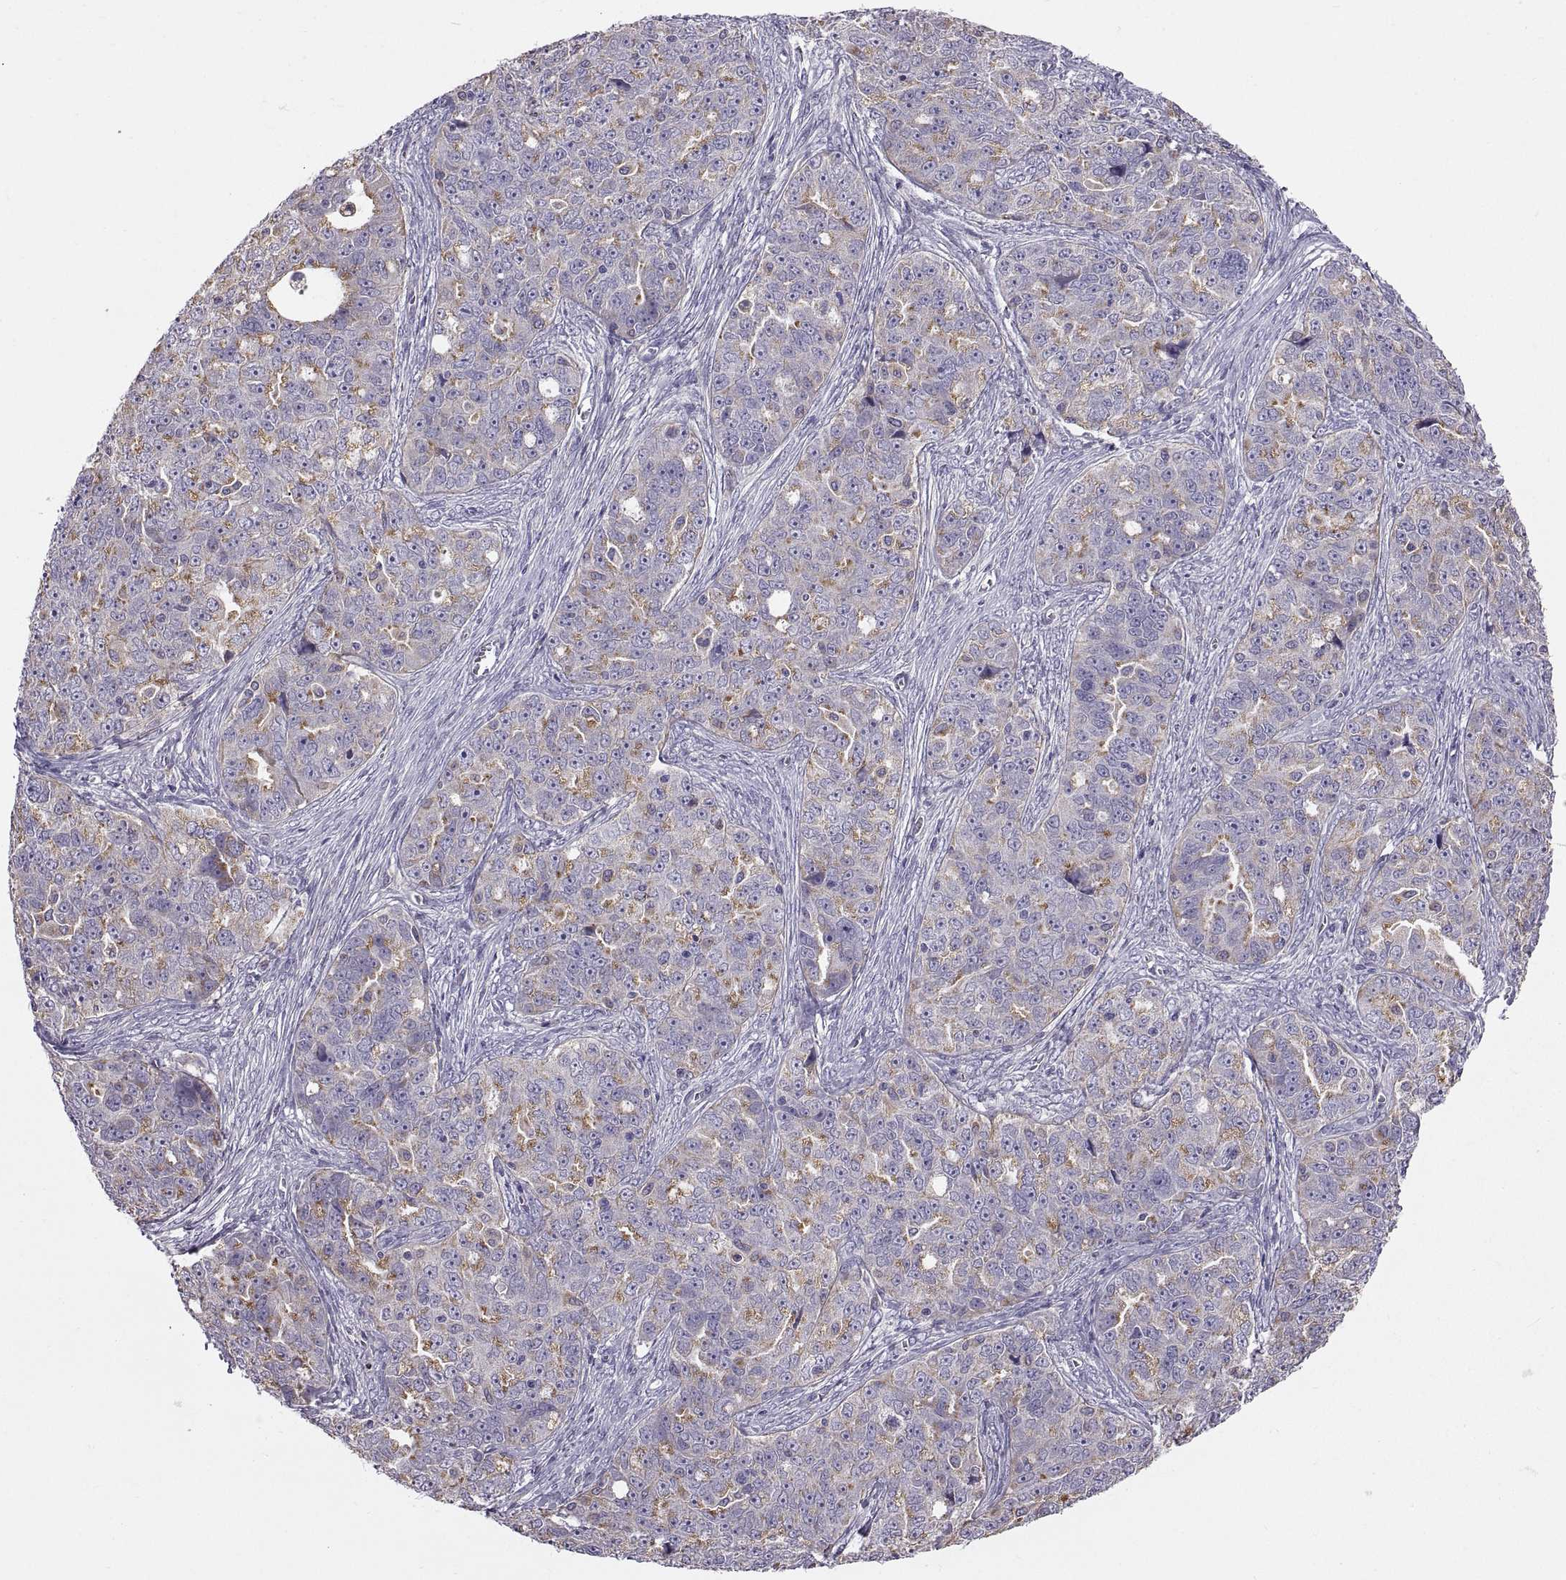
{"staining": {"intensity": "moderate", "quantity": "<25%", "location": "cytoplasmic/membranous"}, "tissue": "ovarian cancer", "cell_type": "Tumor cells", "image_type": "cancer", "snomed": [{"axis": "morphology", "description": "Cystadenocarcinoma, serous, NOS"}, {"axis": "topography", "description": "Ovary"}], "caption": "Immunohistochemistry image of ovarian cancer stained for a protein (brown), which shows low levels of moderate cytoplasmic/membranous expression in approximately <25% of tumor cells.", "gene": "ARSL", "patient": {"sex": "female", "age": 51}}